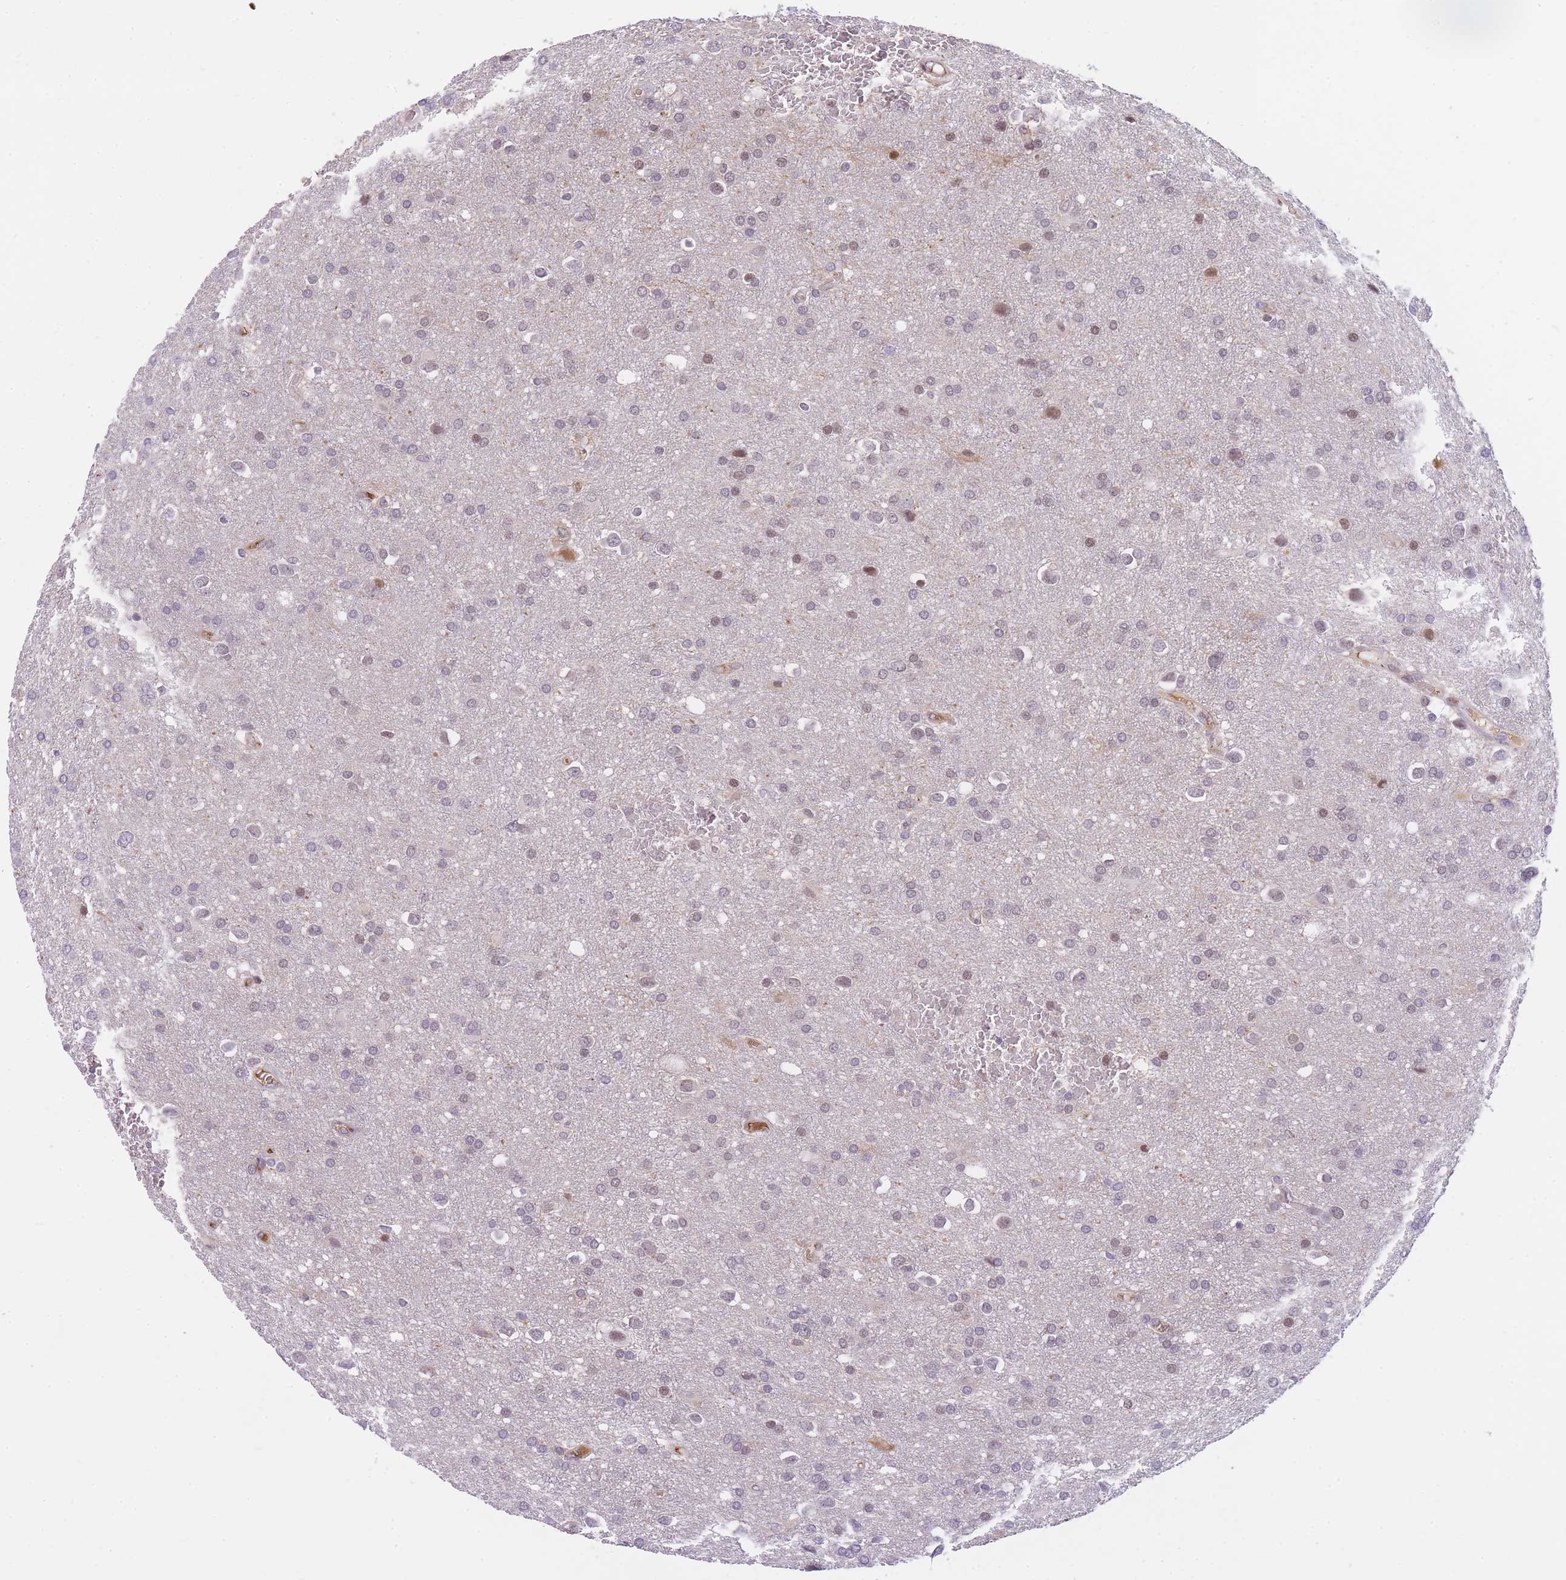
{"staining": {"intensity": "negative", "quantity": "none", "location": "none"}, "tissue": "glioma", "cell_type": "Tumor cells", "image_type": "cancer", "snomed": [{"axis": "morphology", "description": "Glioma, malignant, Low grade"}, {"axis": "topography", "description": "Brain"}], "caption": "Image shows no protein expression in tumor cells of glioma tissue.", "gene": "GNAT1", "patient": {"sex": "female", "age": 32}}